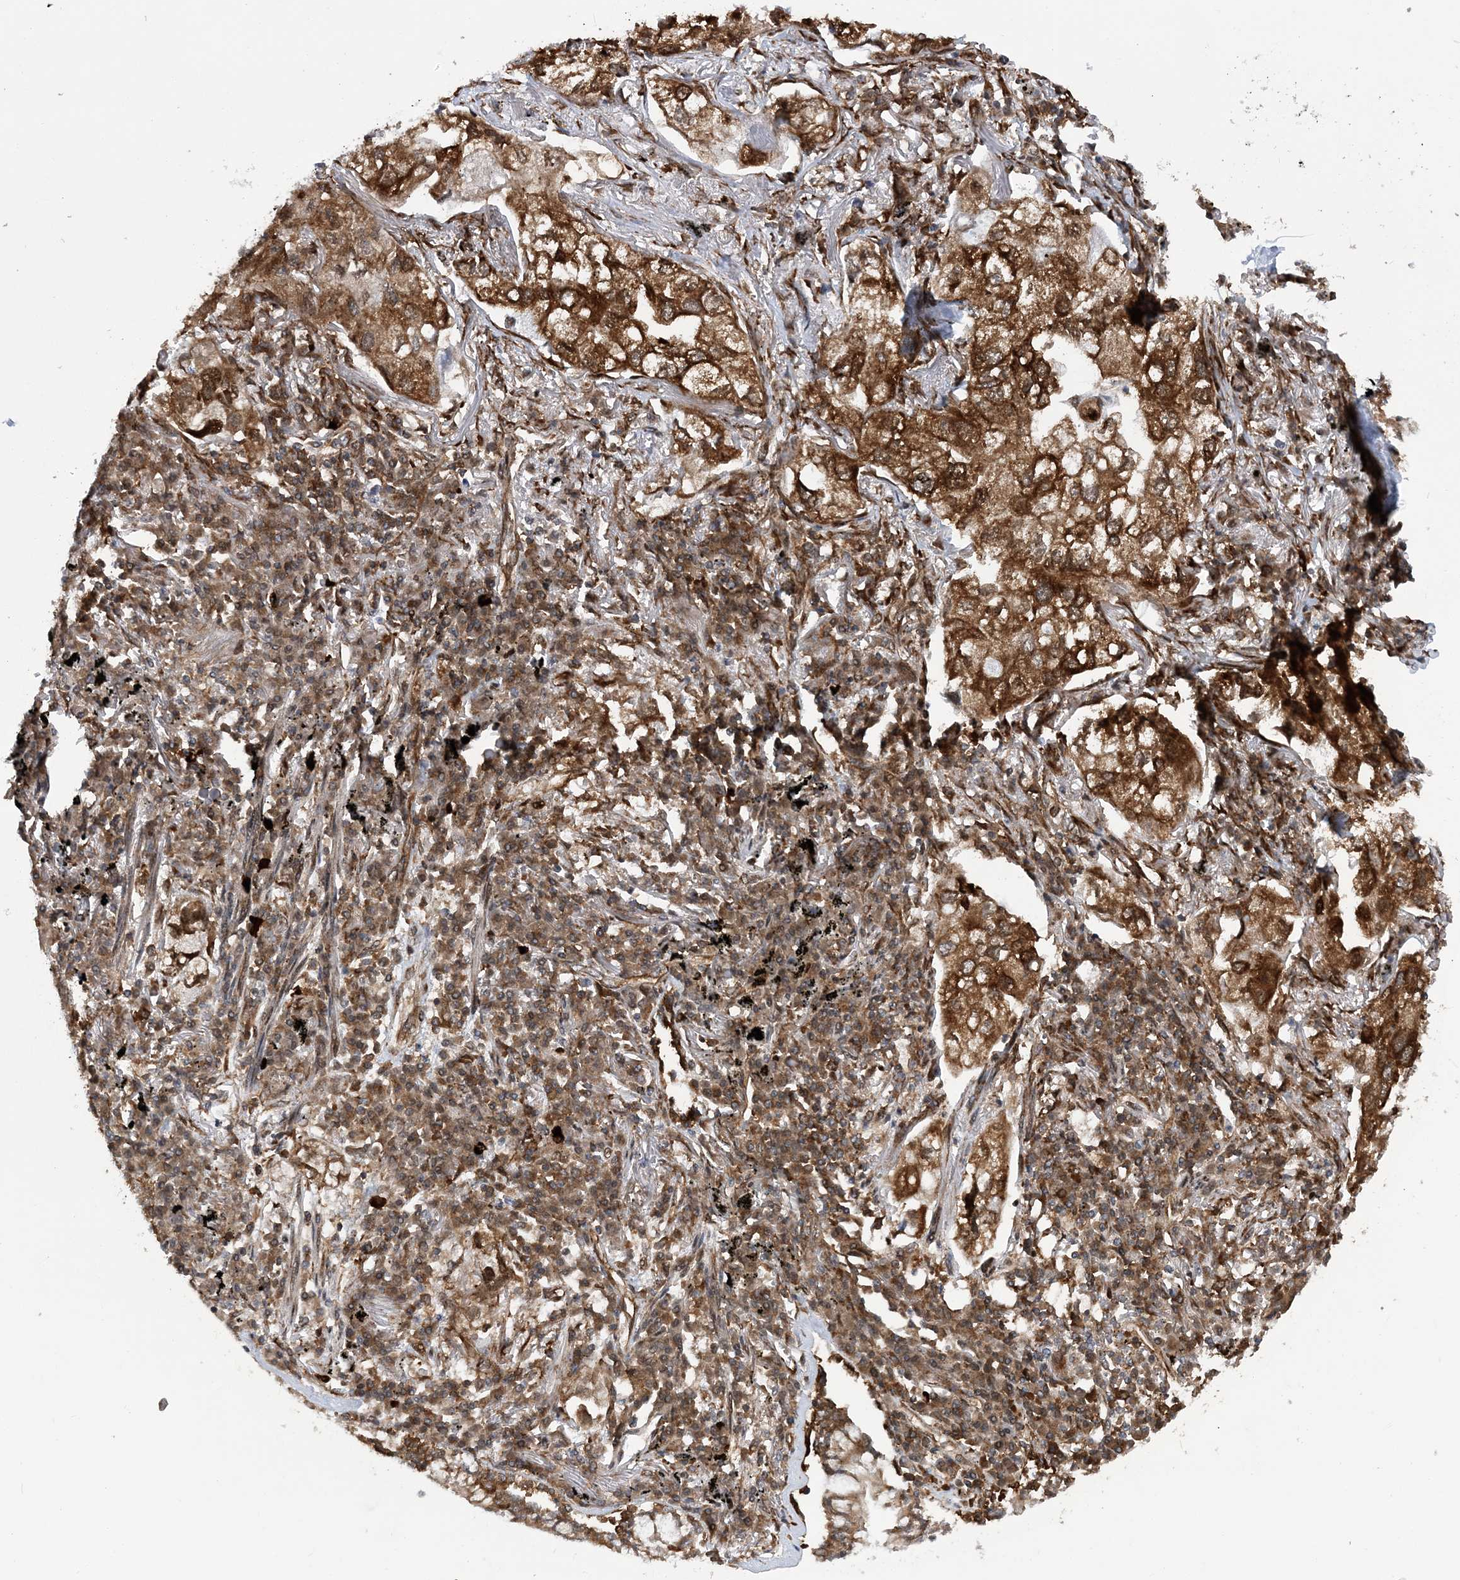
{"staining": {"intensity": "strong", "quantity": ">75%", "location": "cytoplasmic/membranous"}, "tissue": "lung cancer", "cell_type": "Tumor cells", "image_type": "cancer", "snomed": [{"axis": "morphology", "description": "Adenocarcinoma, NOS"}, {"axis": "topography", "description": "Lung"}], "caption": "Protein staining by immunohistochemistry displays strong cytoplasmic/membranous positivity in approximately >75% of tumor cells in lung cancer (adenocarcinoma). The staining was performed using DAB (3,3'-diaminobenzidine) to visualize the protein expression in brown, while the nuclei were stained in blue with hematoxylin (Magnification: 20x).", "gene": "PHF1", "patient": {"sex": "male", "age": 65}}